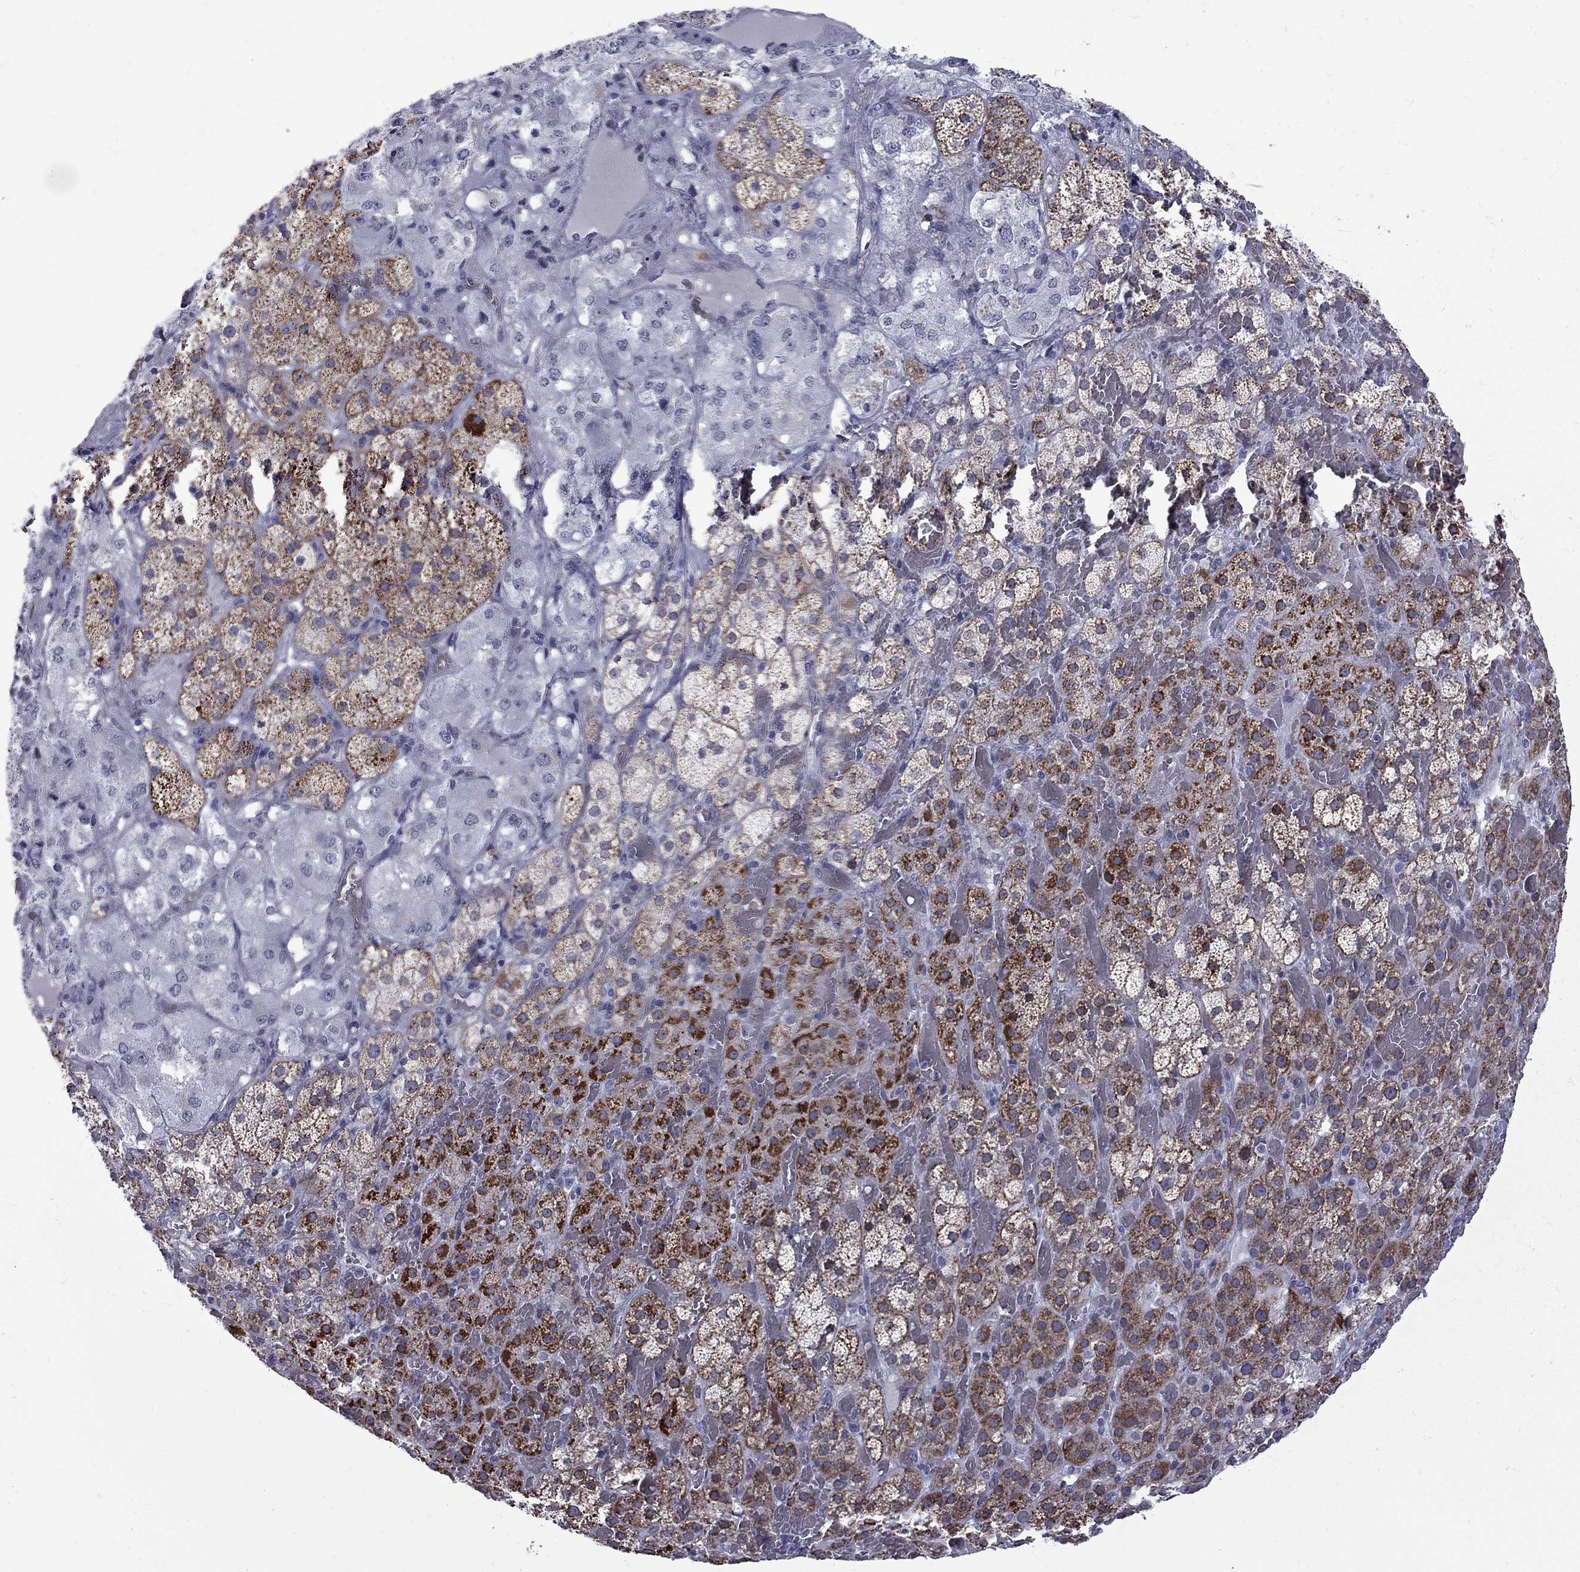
{"staining": {"intensity": "strong", "quantity": "<25%", "location": "cytoplasmic/membranous"}, "tissue": "adrenal gland", "cell_type": "Glandular cells", "image_type": "normal", "snomed": [{"axis": "morphology", "description": "Normal tissue, NOS"}, {"axis": "topography", "description": "Adrenal gland"}], "caption": "The image displays staining of unremarkable adrenal gland, revealing strong cytoplasmic/membranous protein positivity (brown color) within glandular cells. (IHC, brightfield microscopy, high magnification).", "gene": "CLTCL1", "patient": {"sex": "male", "age": 57}}